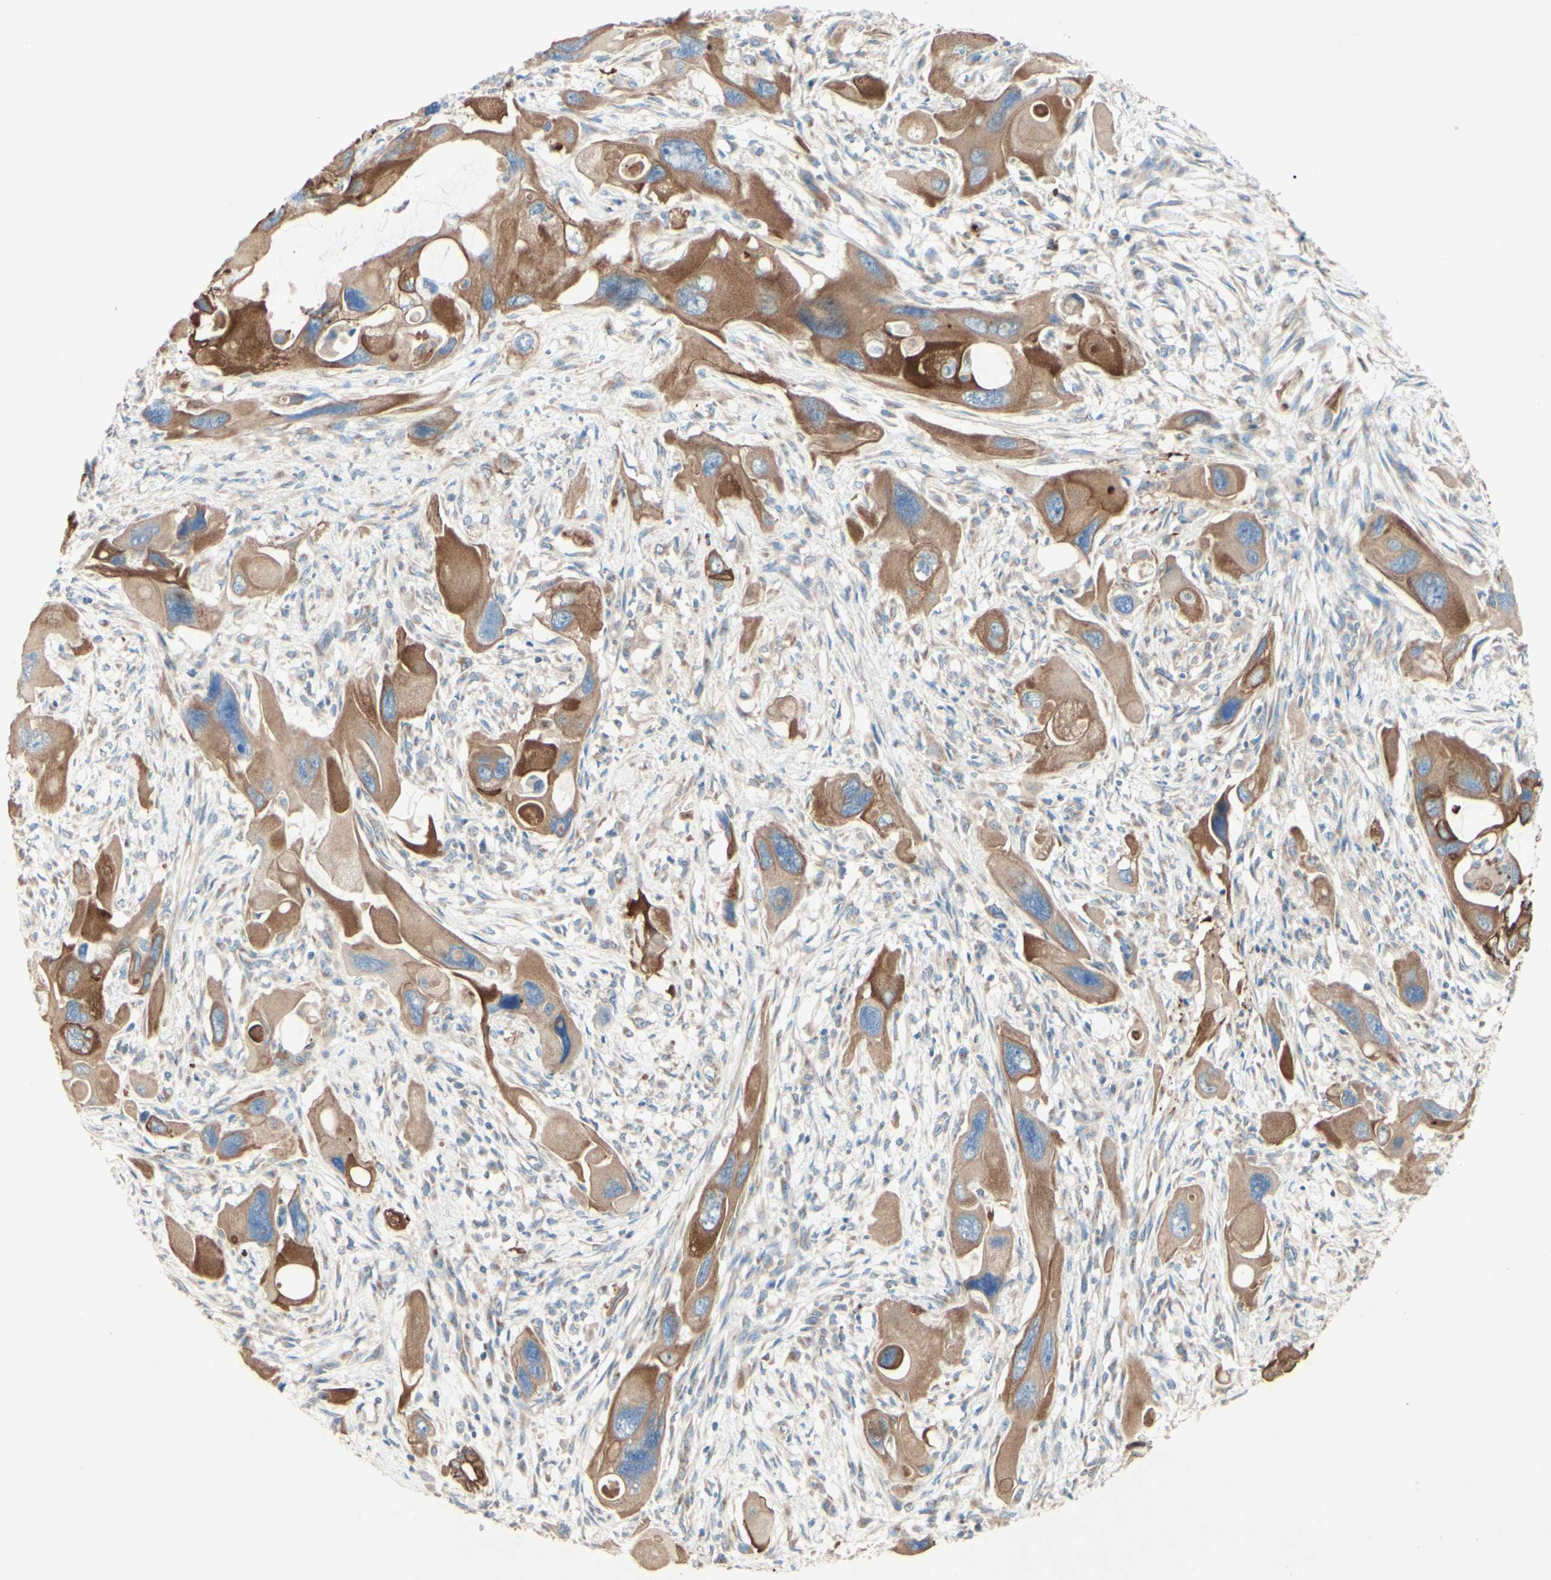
{"staining": {"intensity": "moderate", "quantity": ">75%", "location": "cytoplasmic/membranous"}, "tissue": "pancreatic cancer", "cell_type": "Tumor cells", "image_type": "cancer", "snomed": [{"axis": "morphology", "description": "Adenocarcinoma, NOS"}, {"axis": "topography", "description": "Pancreas"}], "caption": "Tumor cells exhibit moderate cytoplasmic/membranous expression in about >75% of cells in adenocarcinoma (pancreatic).", "gene": "MTM1", "patient": {"sex": "male", "age": 73}}